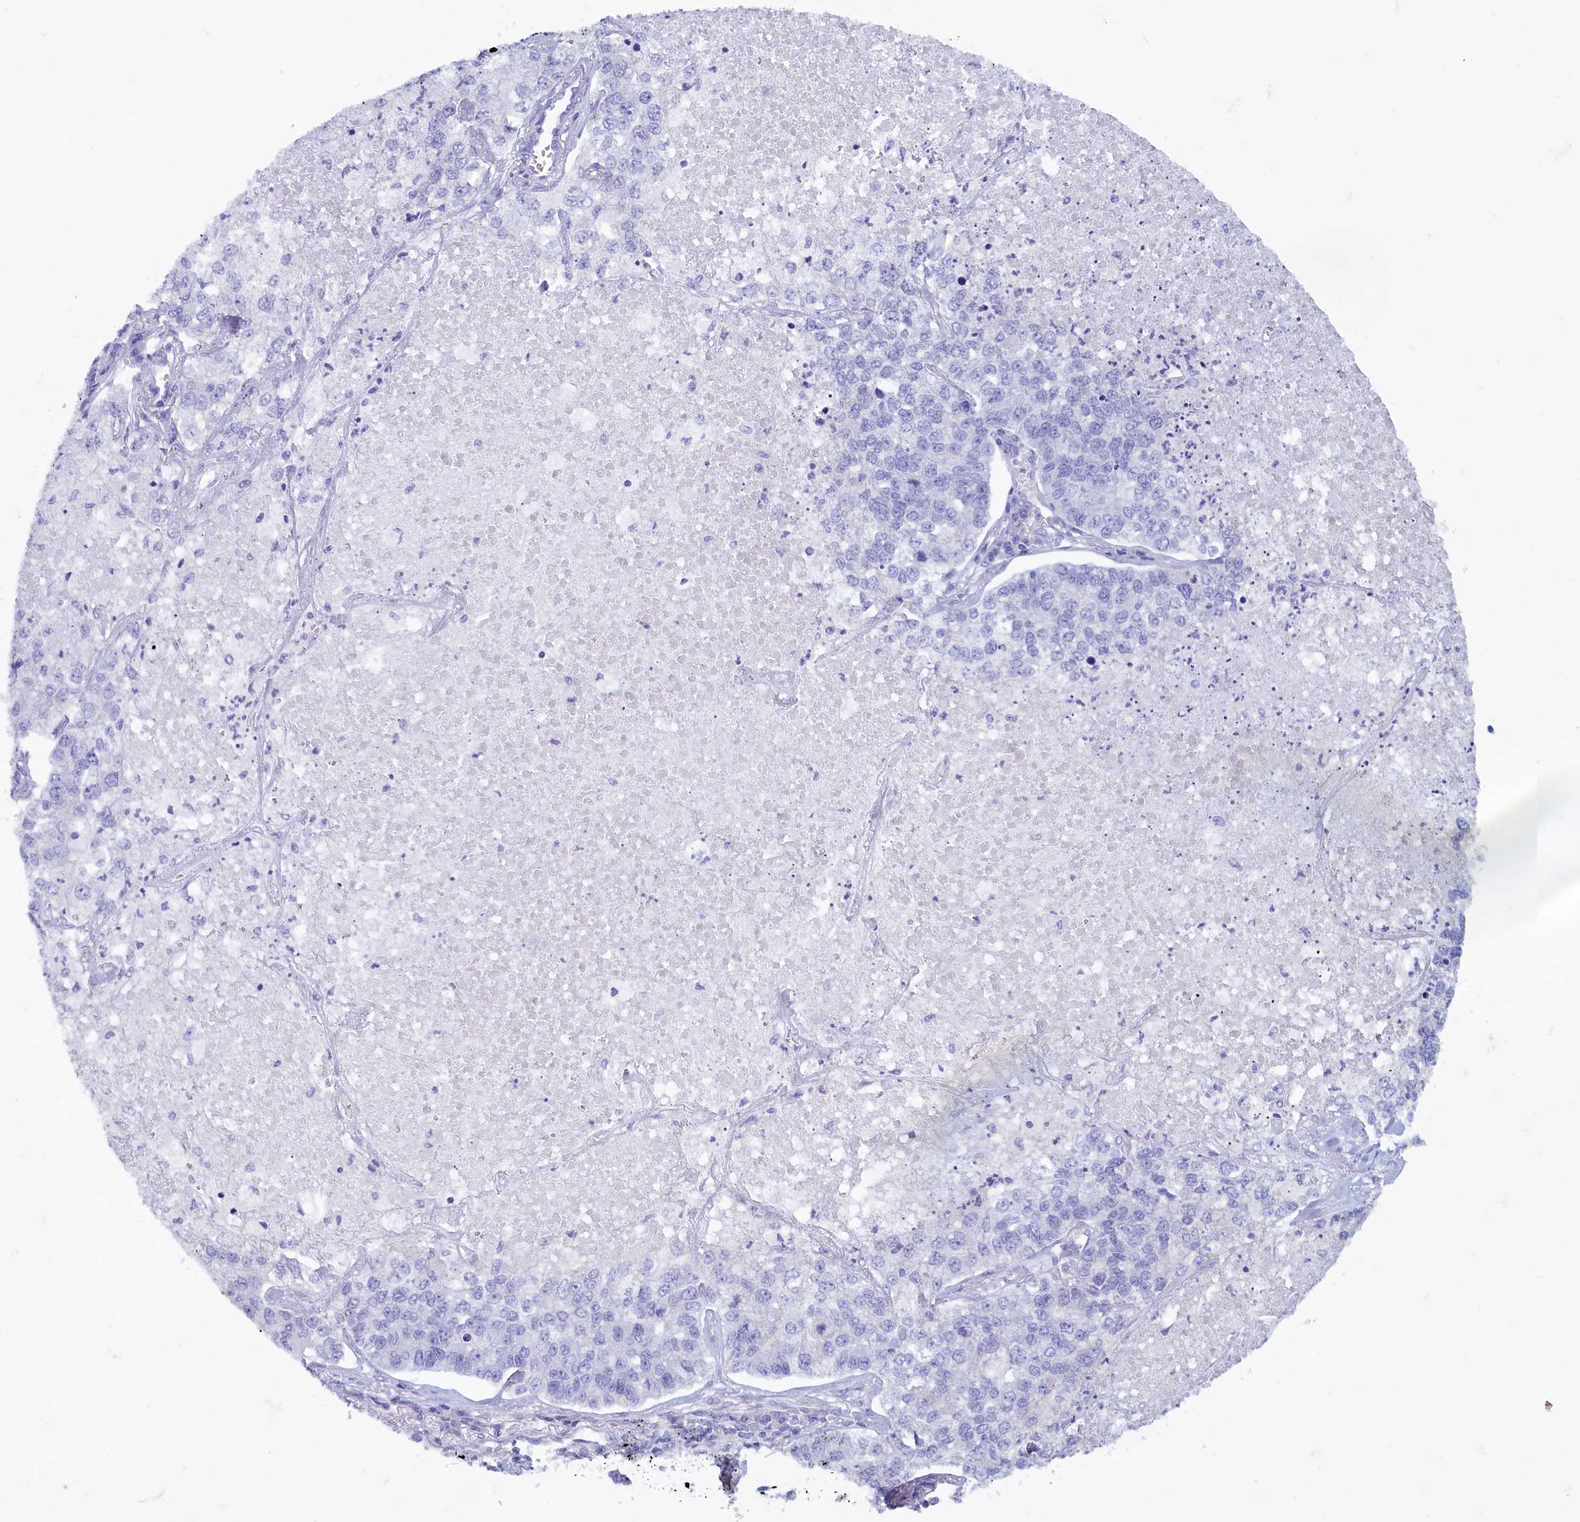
{"staining": {"intensity": "negative", "quantity": "none", "location": "none"}, "tissue": "lung cancer", "cell_type": "Tumor cells", "image_type": "cancer", "snomed": [{"axis": "morphology", "description": "Adenocarcinoma, NOS"}, {"axis": "topography", "description": "Lung"}], "caption": "Immunohistochemistry photomicrograph of human lung adenocarcinoma stained for a protein (brown), which reveals no expression in tumor cells.", "gene": "MAP1LC3A", "patient": {"sex": "male", "age": 49}}